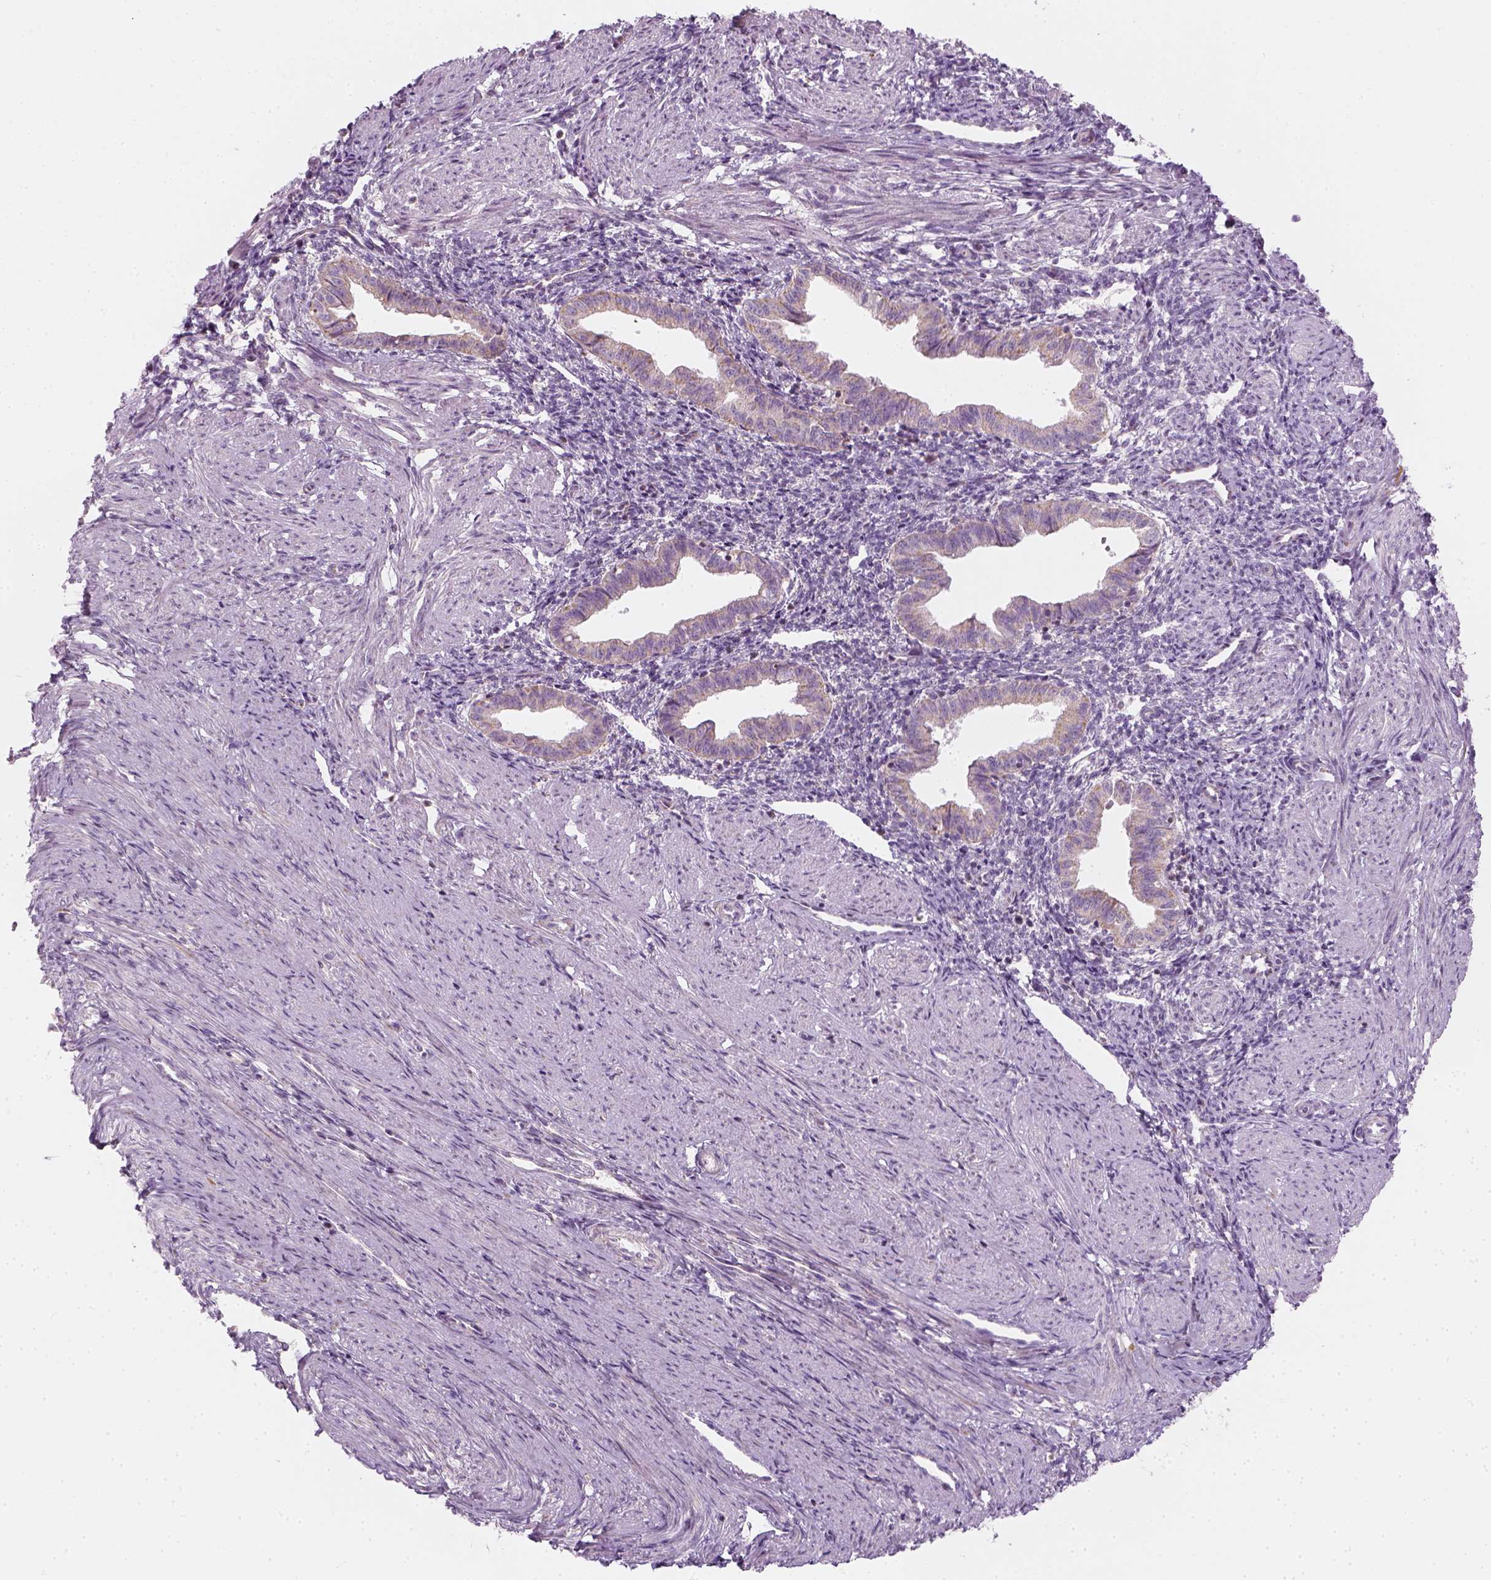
{"staining": {"intensity": "negative", "quantity": "none", "location": "none"}, "tissue": "endometrium", "cell_type": "Cells in endometrial stroma", "image_type": "normal", "snomed": [{"axis": "morphology", "description": "Normal tissue, NOS"}, {"axis": "topography", "description": "Endometrium"}], "caption": "Protein analysis of unremarkable endometrium demonstrates no significant expression in cells in endometrial stroma.", "gene": "AWAT2", "patient": {"sex": "female", "age": 37}}